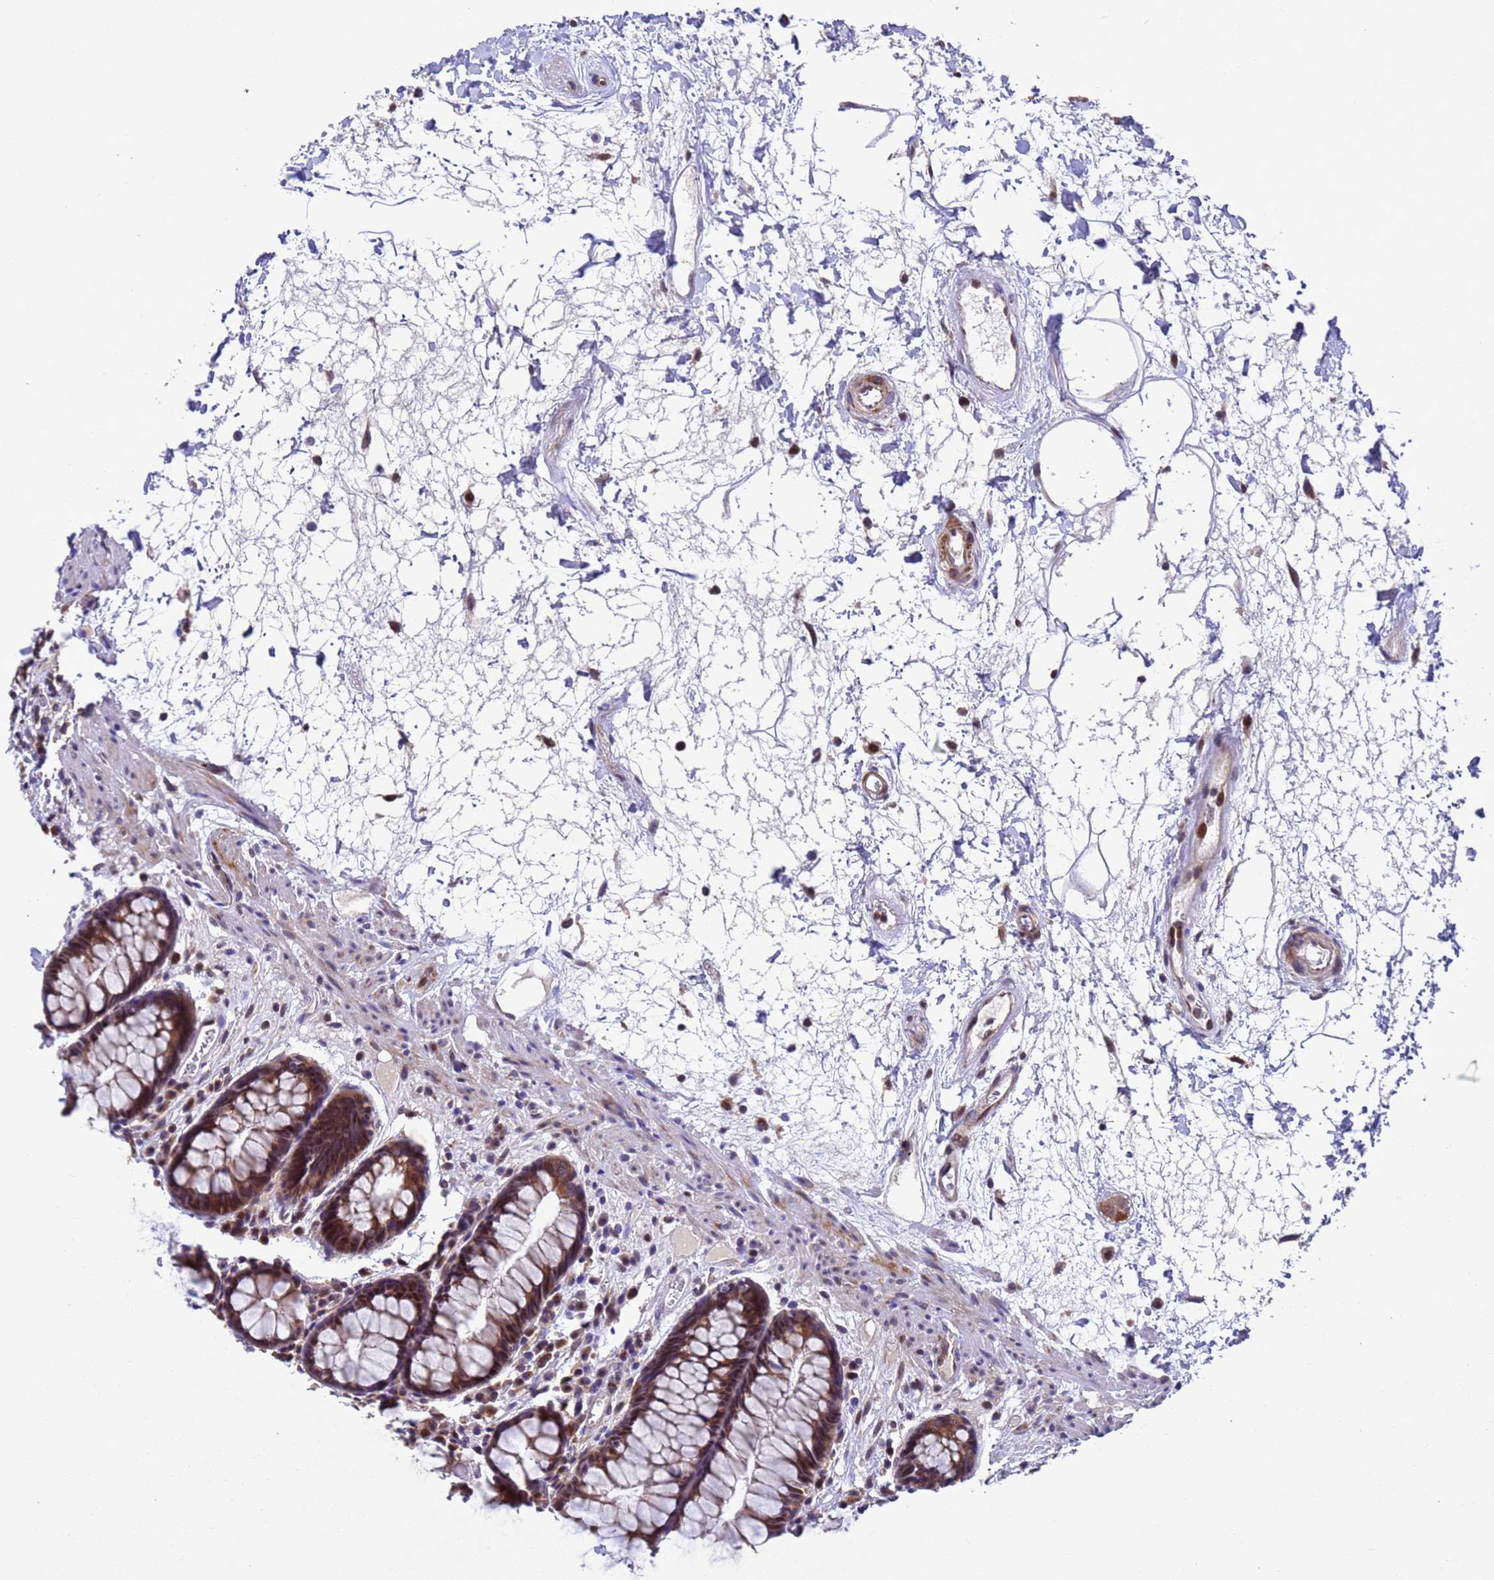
{"staining": {"intensity": "strong", "quantity": ">75%", "location": "cytoplasmic/membranous,nuclear"}, "tissue": "rectum", "cell_type": "Glandular cells", "image_type": "normal", "snomed": [{"axis": "morphology", "description": "Normal tissue, NOS"}, {"axis": "topography", "description": "Rectum"}], "caption": "Rectum was stained to show a protein in brown. There is high levels of strong cytoplasmic/membranous,nuclear positivity in approximately >75% of glandular cells. The staining was performed using DAB (3,3'-diaminobenzidine), with brown indicating positive protein expression. Nuclei are stained blue with hematoxylin.", "gene": "TBK1", "patient": {"sex": "male", "age": 64}}